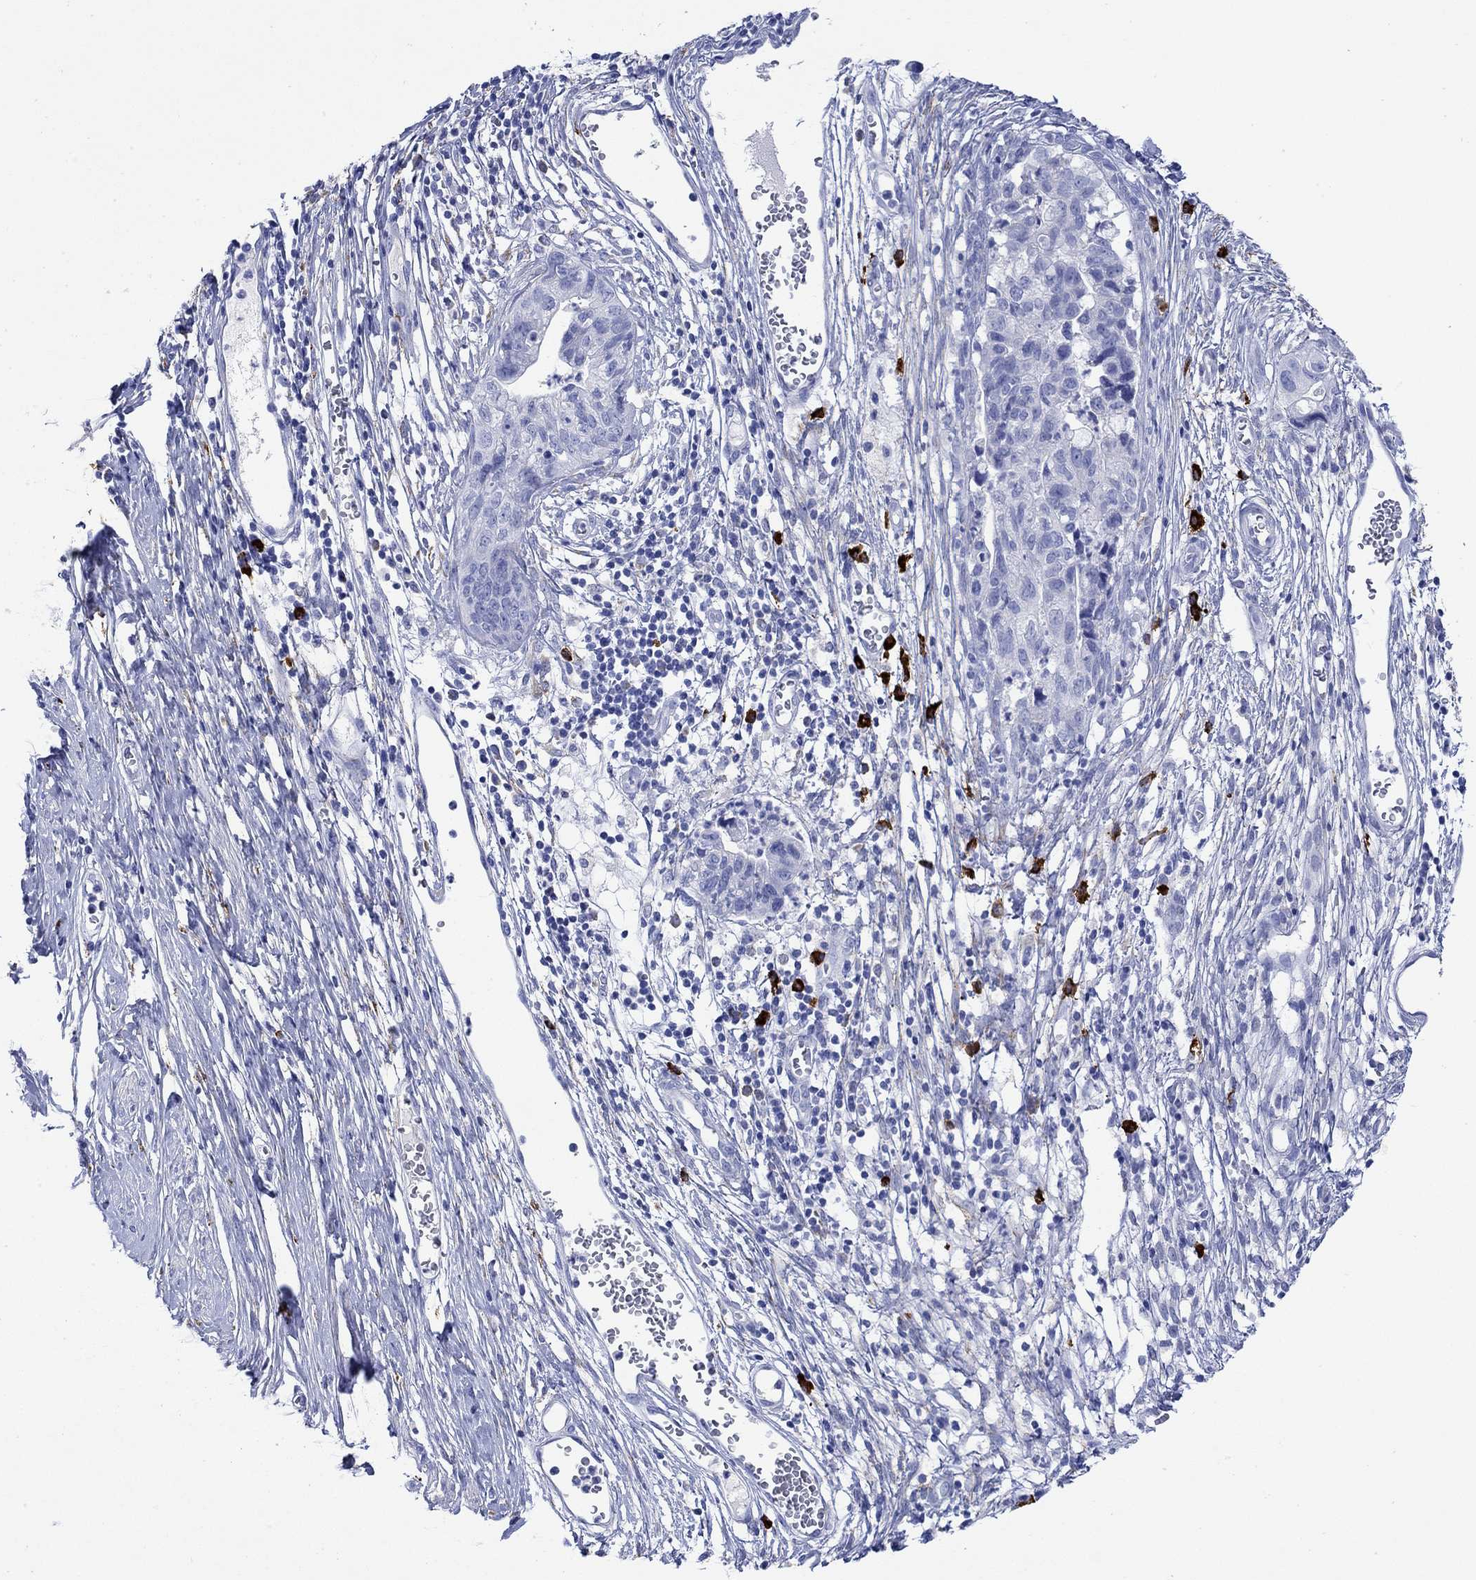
{"staining": {"intensity": "negative", "quantity": "none", "location": "none"}, "tissue": "cervical cancer", "cell_type": "Tumor cells", "image_type": "cancer", "snomed": [{"axis": "morphology", "description": "Adenocarcinoma, NOS"}, {"axis": "topography", "description": "Cervix"}], "caption": "DAB immunohistochemical staining of human adenocarcinoma (cervical) reveals no significant positivity in tumor cells.", "gene": "P2RY6", "patient": {"sex": "female", "age": 44}}